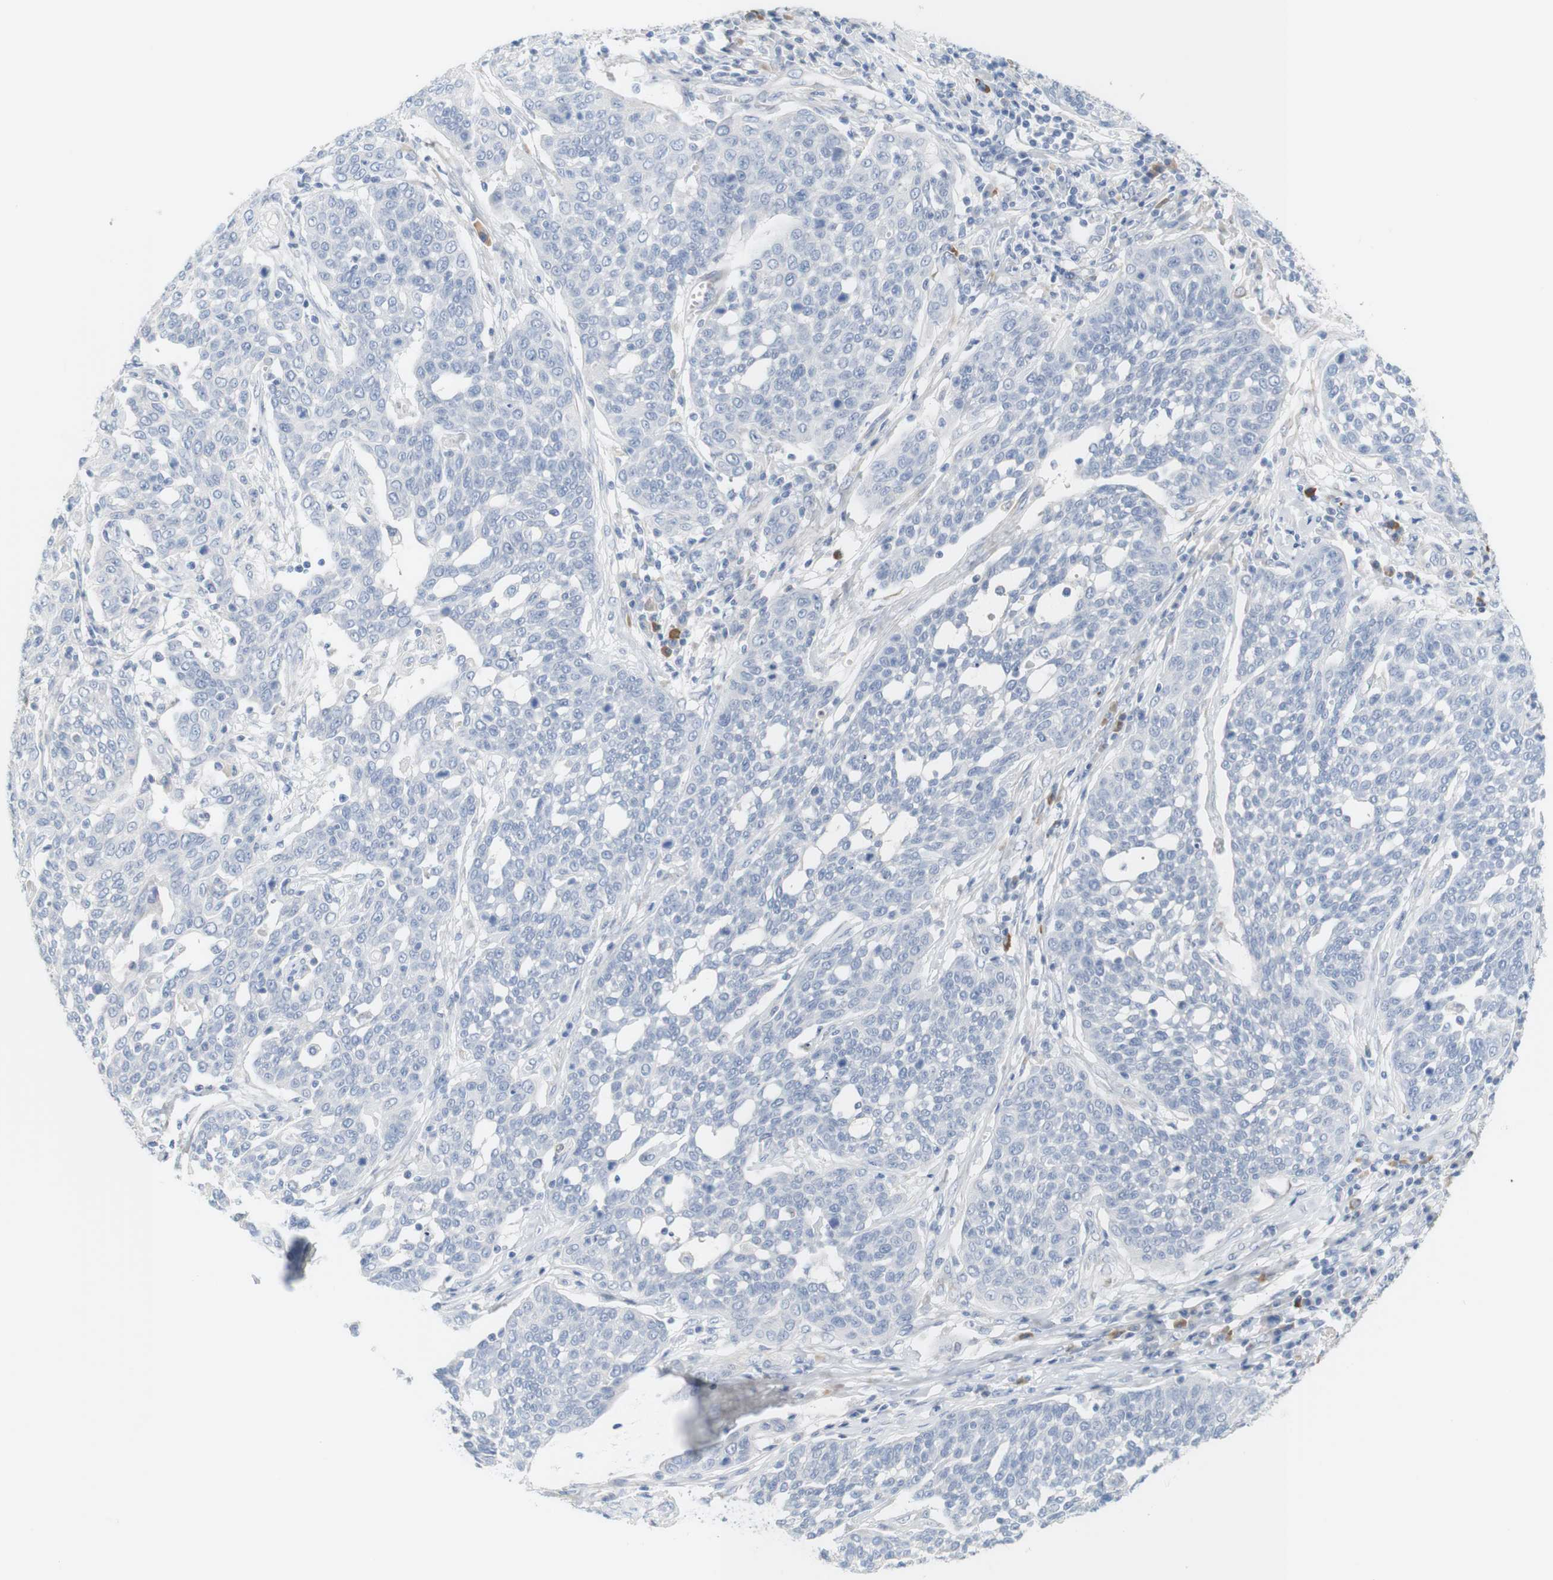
{"staining": {"intensity": "negative", "quantity": "none", "location": "none"}, "tissue": "cervical cancer", "cell_type": "Tumor cells", "image_type": "cancer", "snomed": [{"axis": "morphology", "description": "Squamous cell carcinoma, NOS"}, {"axis": "topography", "description": "Cervix"}], "caption": "Histopathology image shows no significant protein staining in tumor cells of cervical cancer (squamous cell carcinoma).", "gene": "RGS9", "patient": {"sex": "female", "age": 34}}